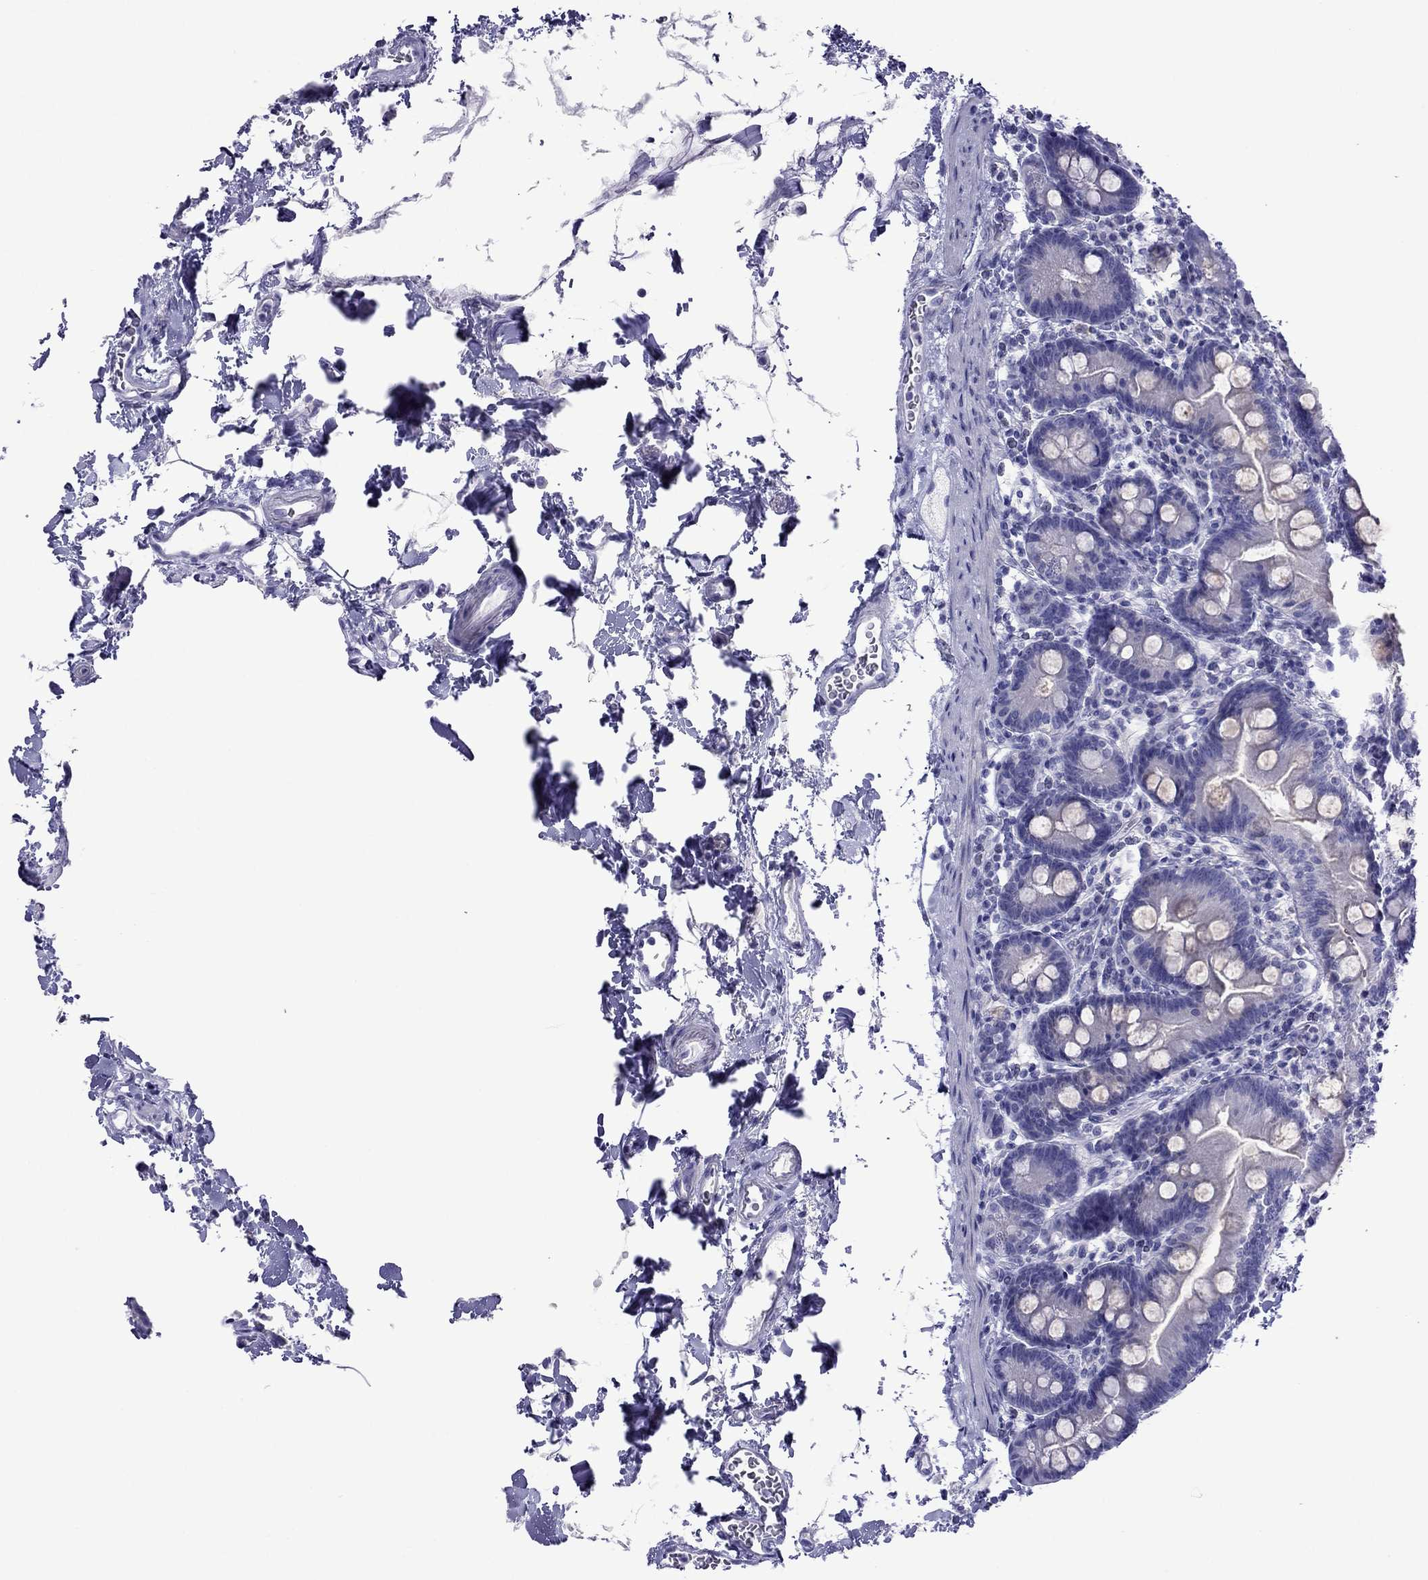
{"staining": {"intensity": "negative", "quantity": "none", "location": "none"}, "tissue": "small intestine", "cell_type": "Glandular cells", "image_type": "normal", "snomed": [{"axis": "morphology", "description": "Normal tissue, NOS"}, {"axis": "topography", "description": "Small intestine"}], "caption": "Immunohistochemistry histopathology image of normal small intestine: small intestine stained with DAB exhibits no significant protein staining in glandular cells.", "gene": "PCDHA6", "patient": {"sex": "female", "age": 44}}